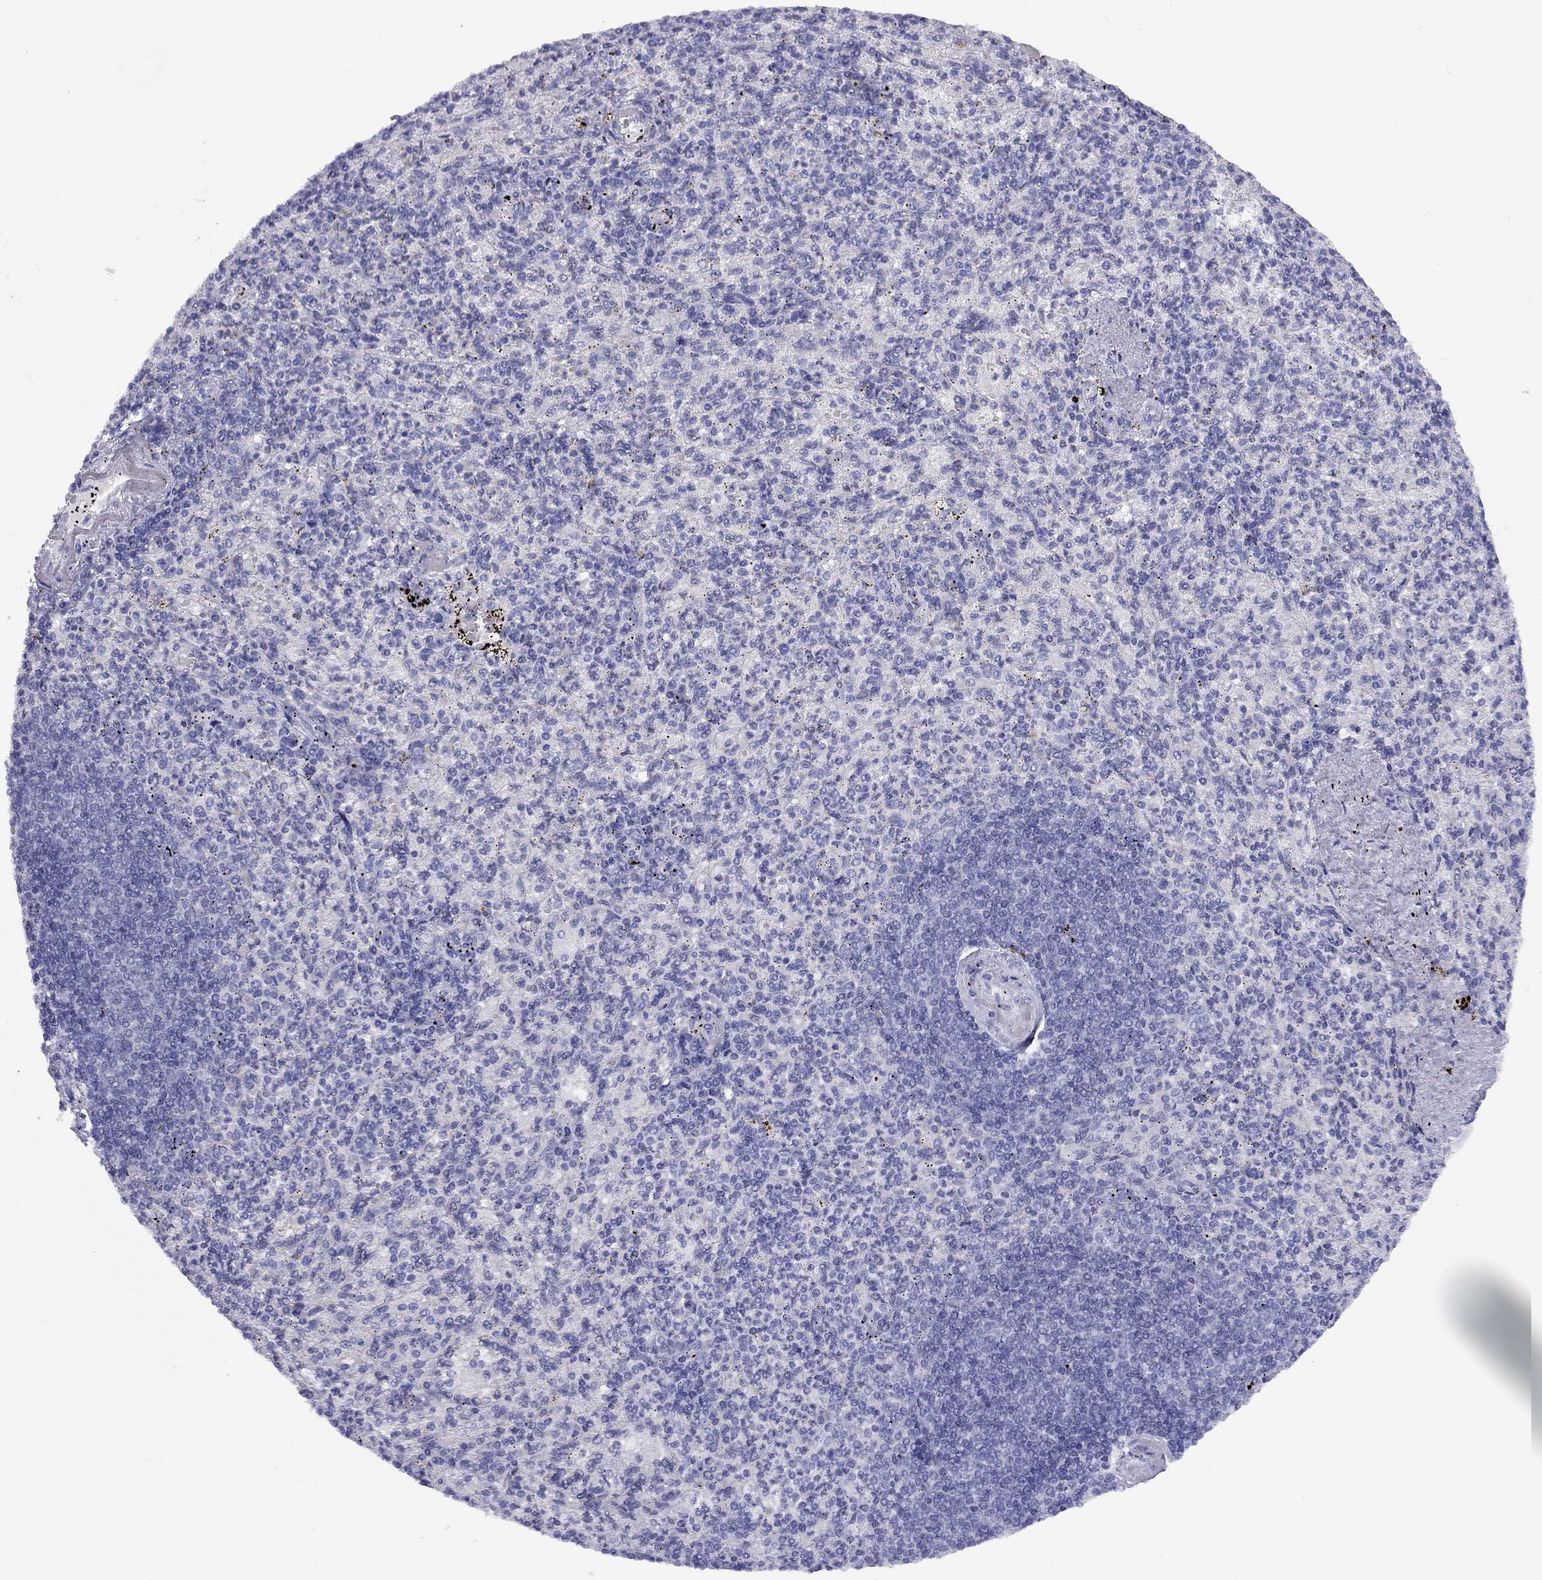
{"staining": {"intensity": "negative", "quantity": "none", "location": "none"}, "tissue": "spleen", "cell_type": "Cells in red pulp", "image_type": "normal", "snomed": [{"axis": "morphology", "description": "Normal tissue, NOS"}, {"axis": "topography", "description": "Spleen"}], "caption": "A photomicrograph of spleen stained for a protein reveals no brown staining in cells in red pulp. Brightfield microscopy of immunohistochemistry (IHC) stained with DAB (3,3'-diaminobenzidine) (brown) and hematoxylin (blue), captured at high magnification.", "gene": "FSCN3", "patient": {"sex": "female", "age": 74}}